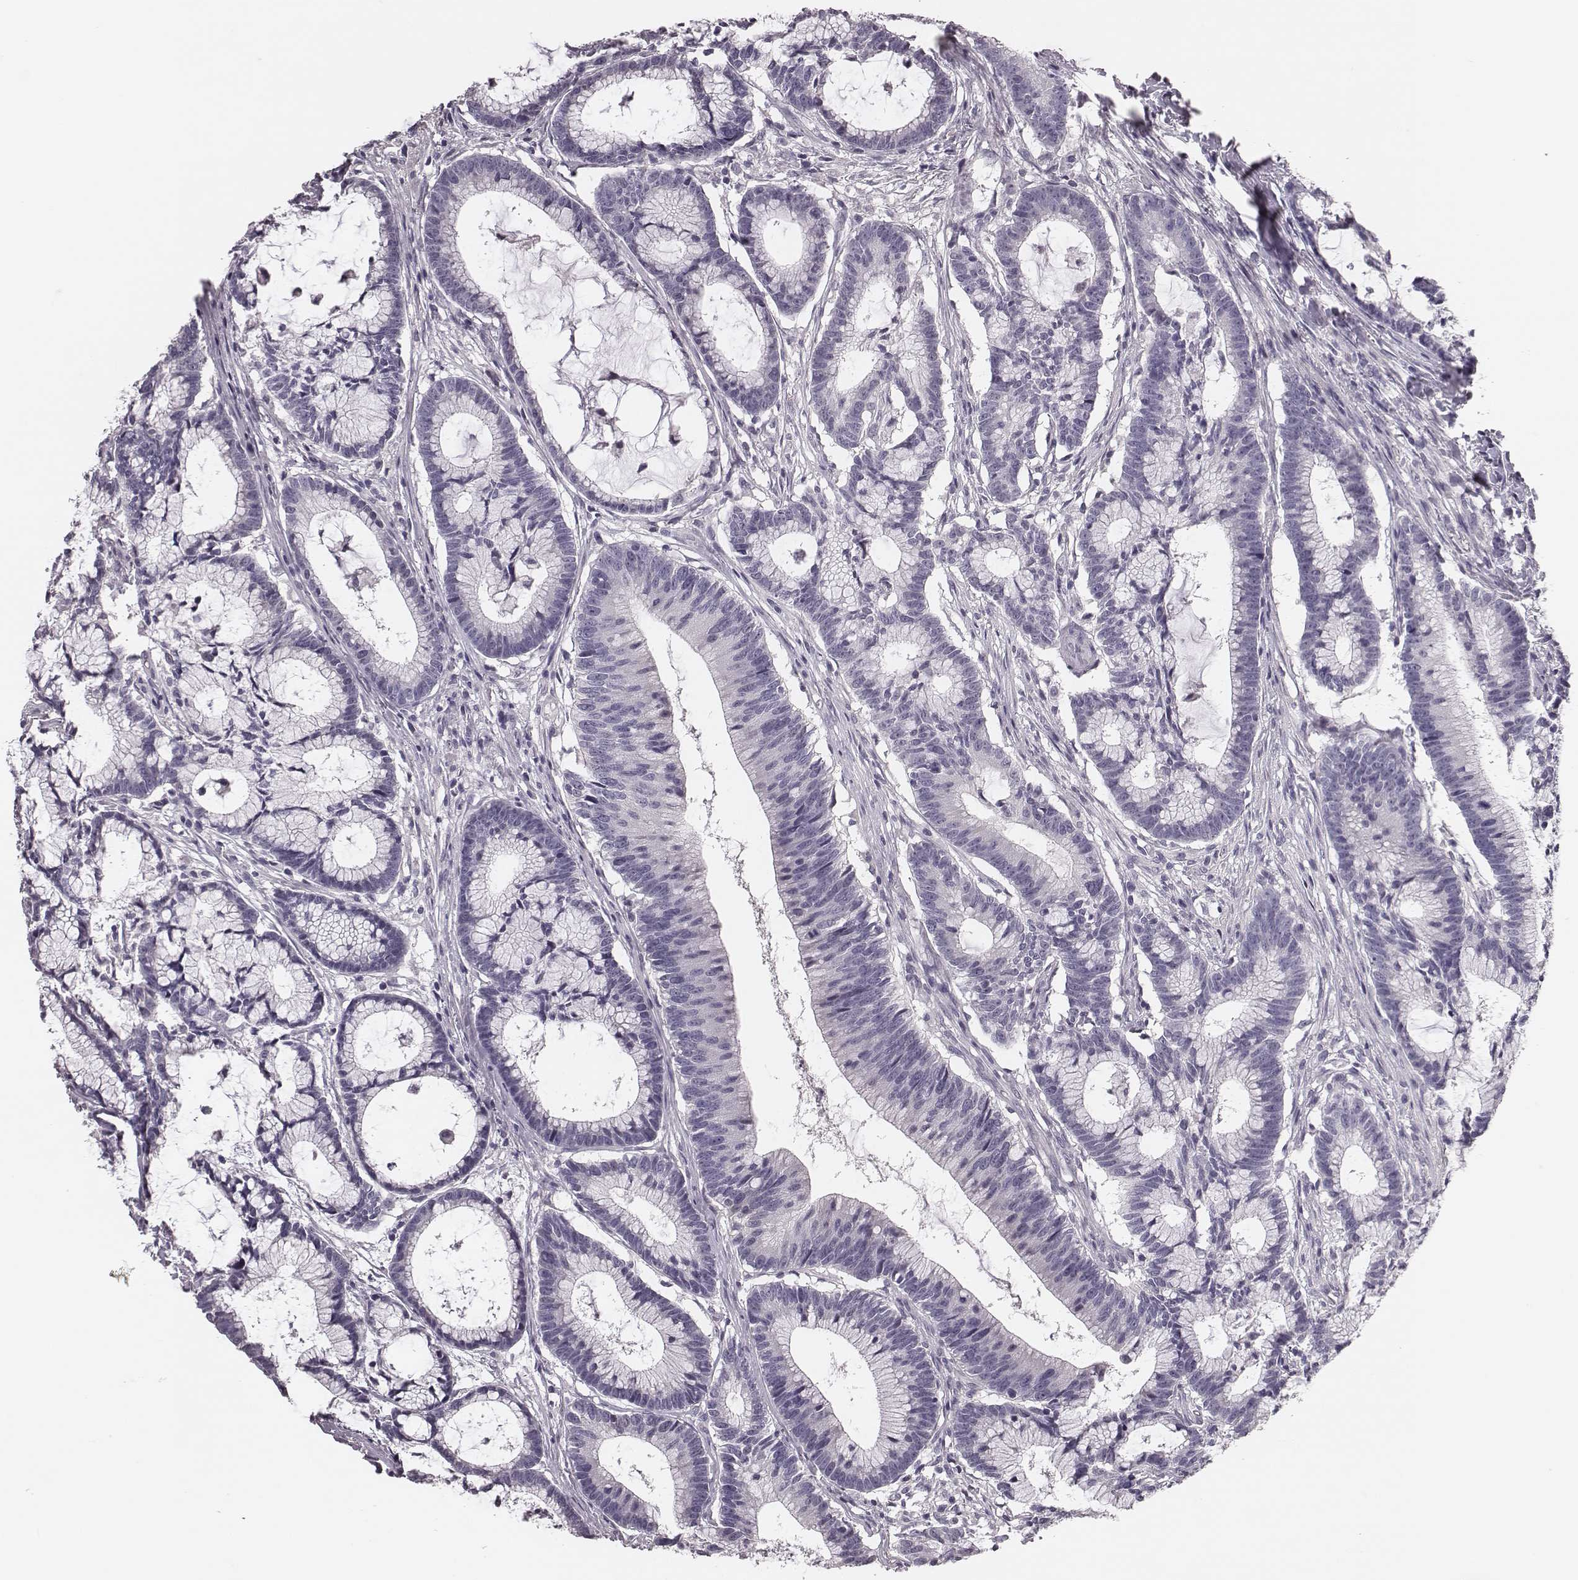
{"staining": {"intensity": "negative", "quantity": "none", "location": "none"}, "tissue": "colorectal cancer", "cell_type": "Tumor cells", "image_type": "cancer", "snomed": [{"axis": "morphology", "description": "Adenocarcinoma, NOS"}, {"axis": "topography", "description": "Colon"}], "caption": "A high-resolution image shows immunohistochemistry (IHC) staining of colorectal adenocarcinoma, which reveals no significant positivity in tumor cells.", "gene": "CSHL1", "patient": {"sex": "female", "age": 78}}